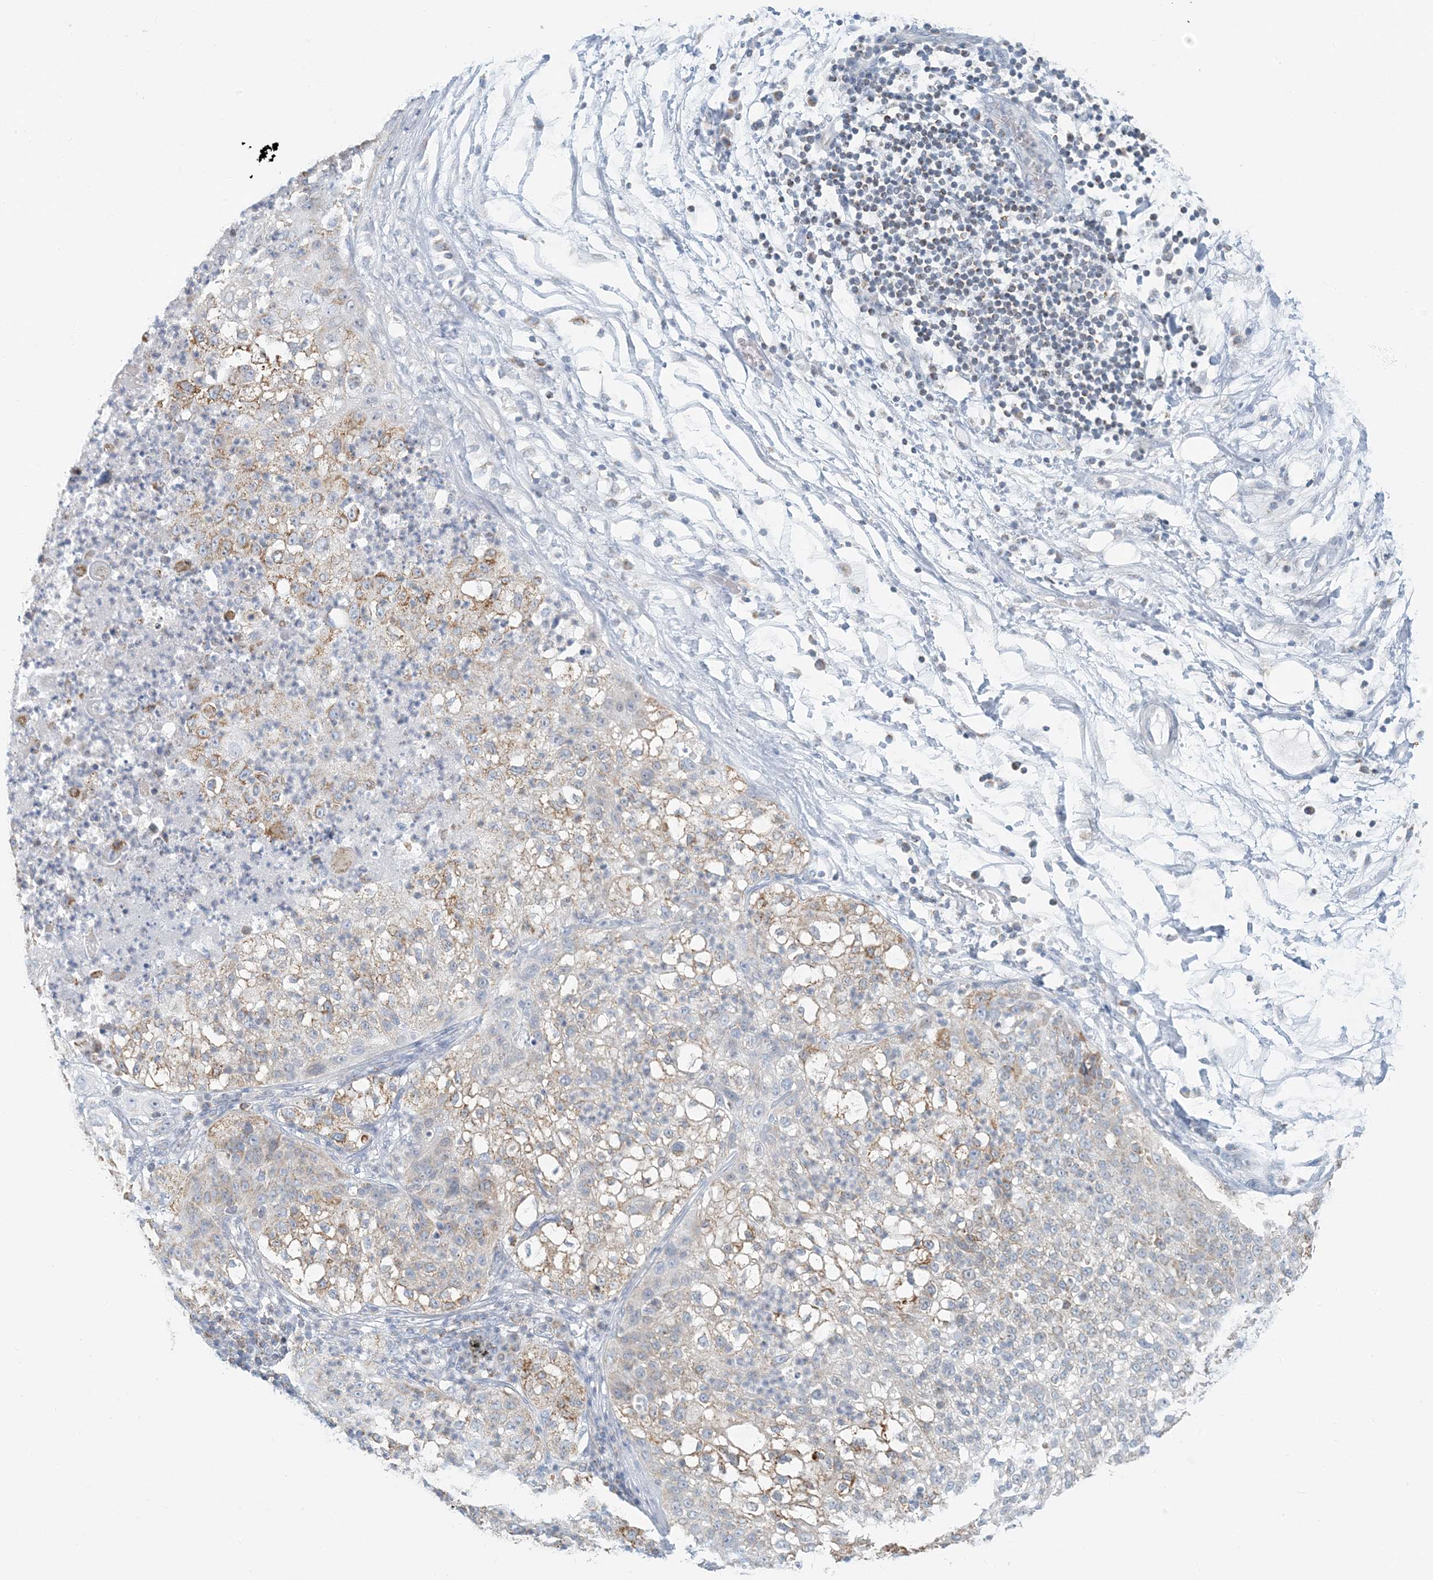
{"staining": {"intensity": "weak", "quantity": "<25%", "location": "cytoplasmic/membranous"}, "tissue": "lung cancer", "cell_type": "Tumor cells", "image_type": "cancer", "snomed": [{"axis": "morphology", "description": "Inflammation, NOS"}, {"axis": "morphology", "description": "Squamous cell carcinoma, NOS"}, {"axis": "topography", "description": "Lymph node"}, {"axis": "topography", "description": "Soft tissue"}, {"axis": "topography", "description": "Lung"}], "caption": "Tumor cells are negative for brown protein staining in lung cancer.", "gene": "BDH1", "patient": {"sex": "male", "age": 66}}